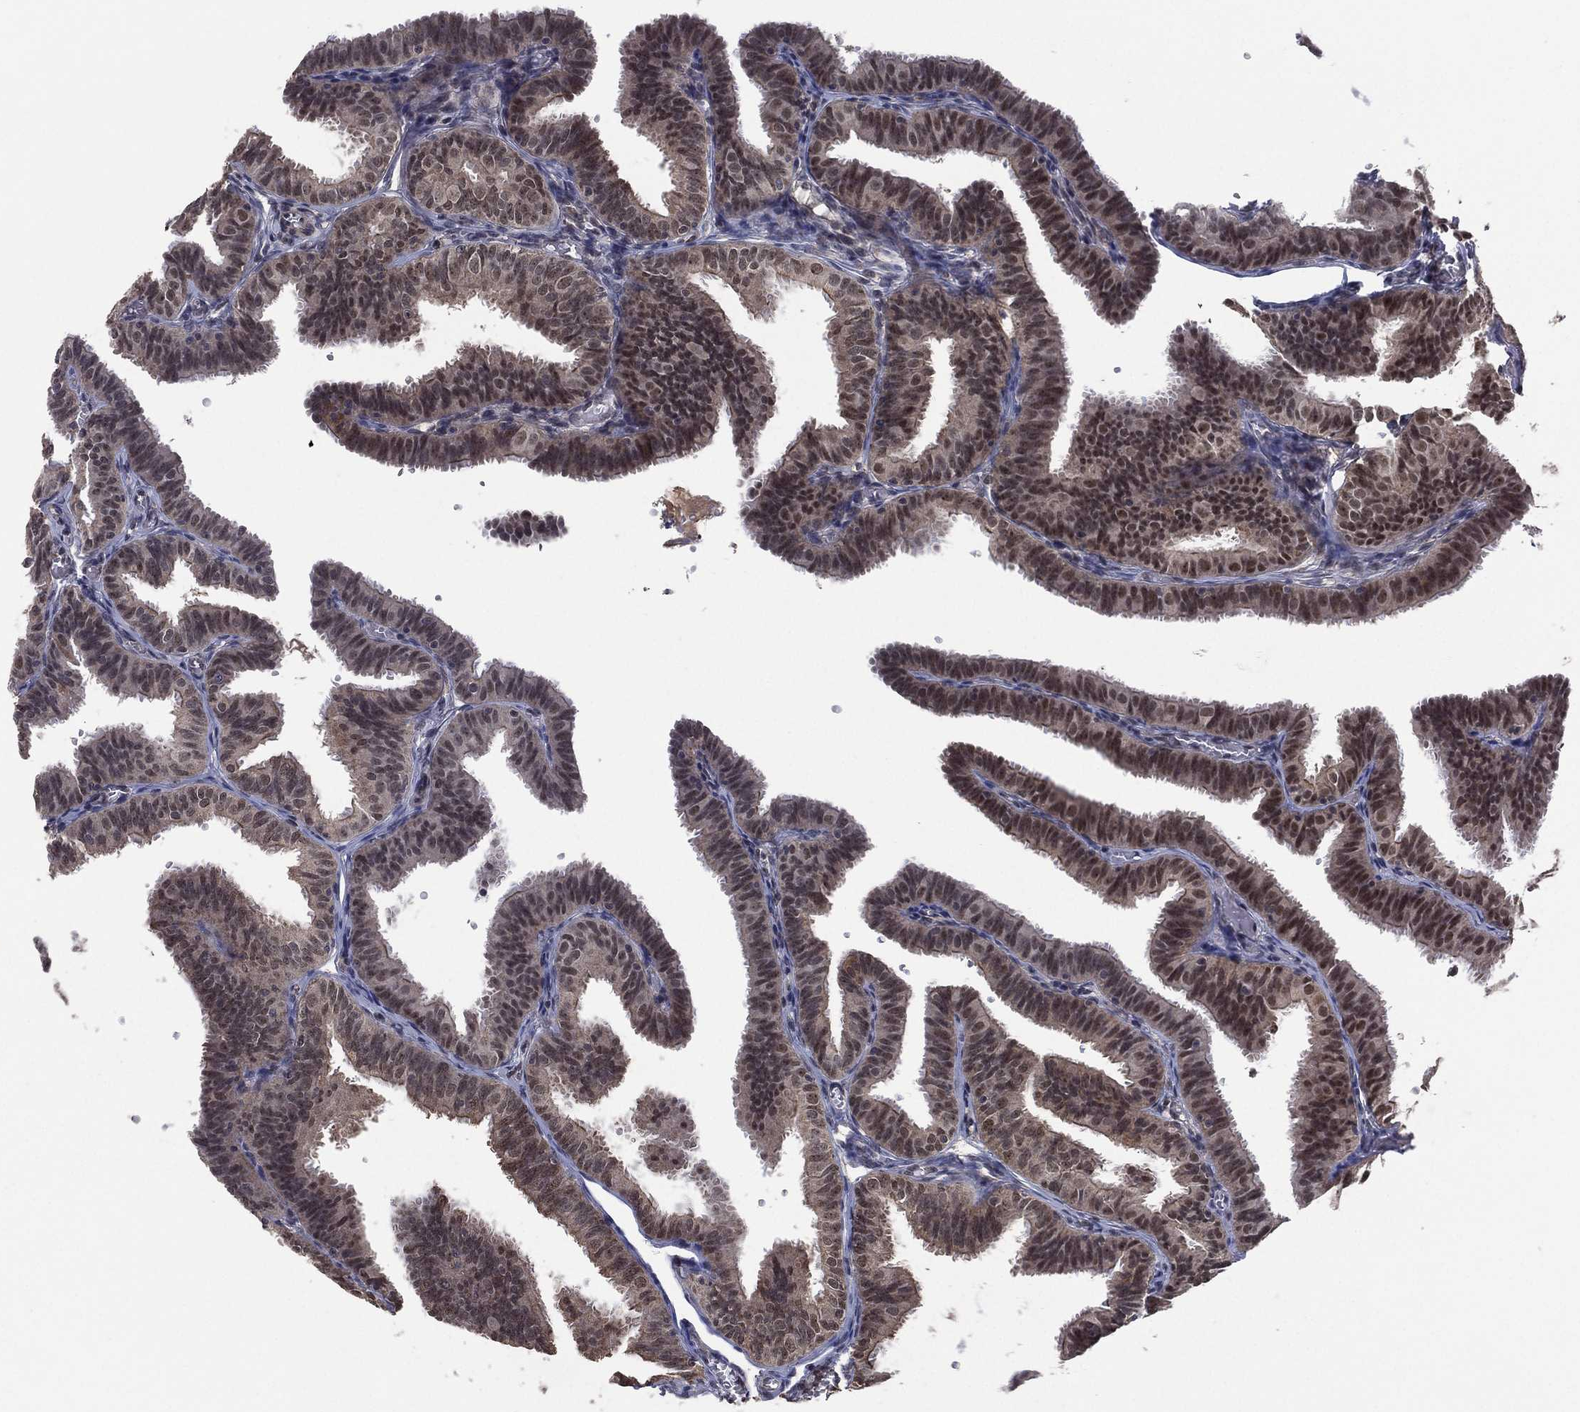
{"staining": {"intensity": "moderate", "quantity": "<25%", "location": "cytoplasmic/membranous"}, "tissue": "fallopian tube", "cell_type": "Glandular cells", "image_type": "normal", "snomed": [{"axis": "morphology", "description": "Normal tissue, NOS"}, {"axis": "topography", "description": "Fallopian tube"}], "caption": "Glandular cells exhibit moderate cytoplasmic/membranous positivity in approximately <25% of cells in unremarkable fallopian tube.", "gene": "NELFCD", "patient": {"sex": "female", "age": 25}}